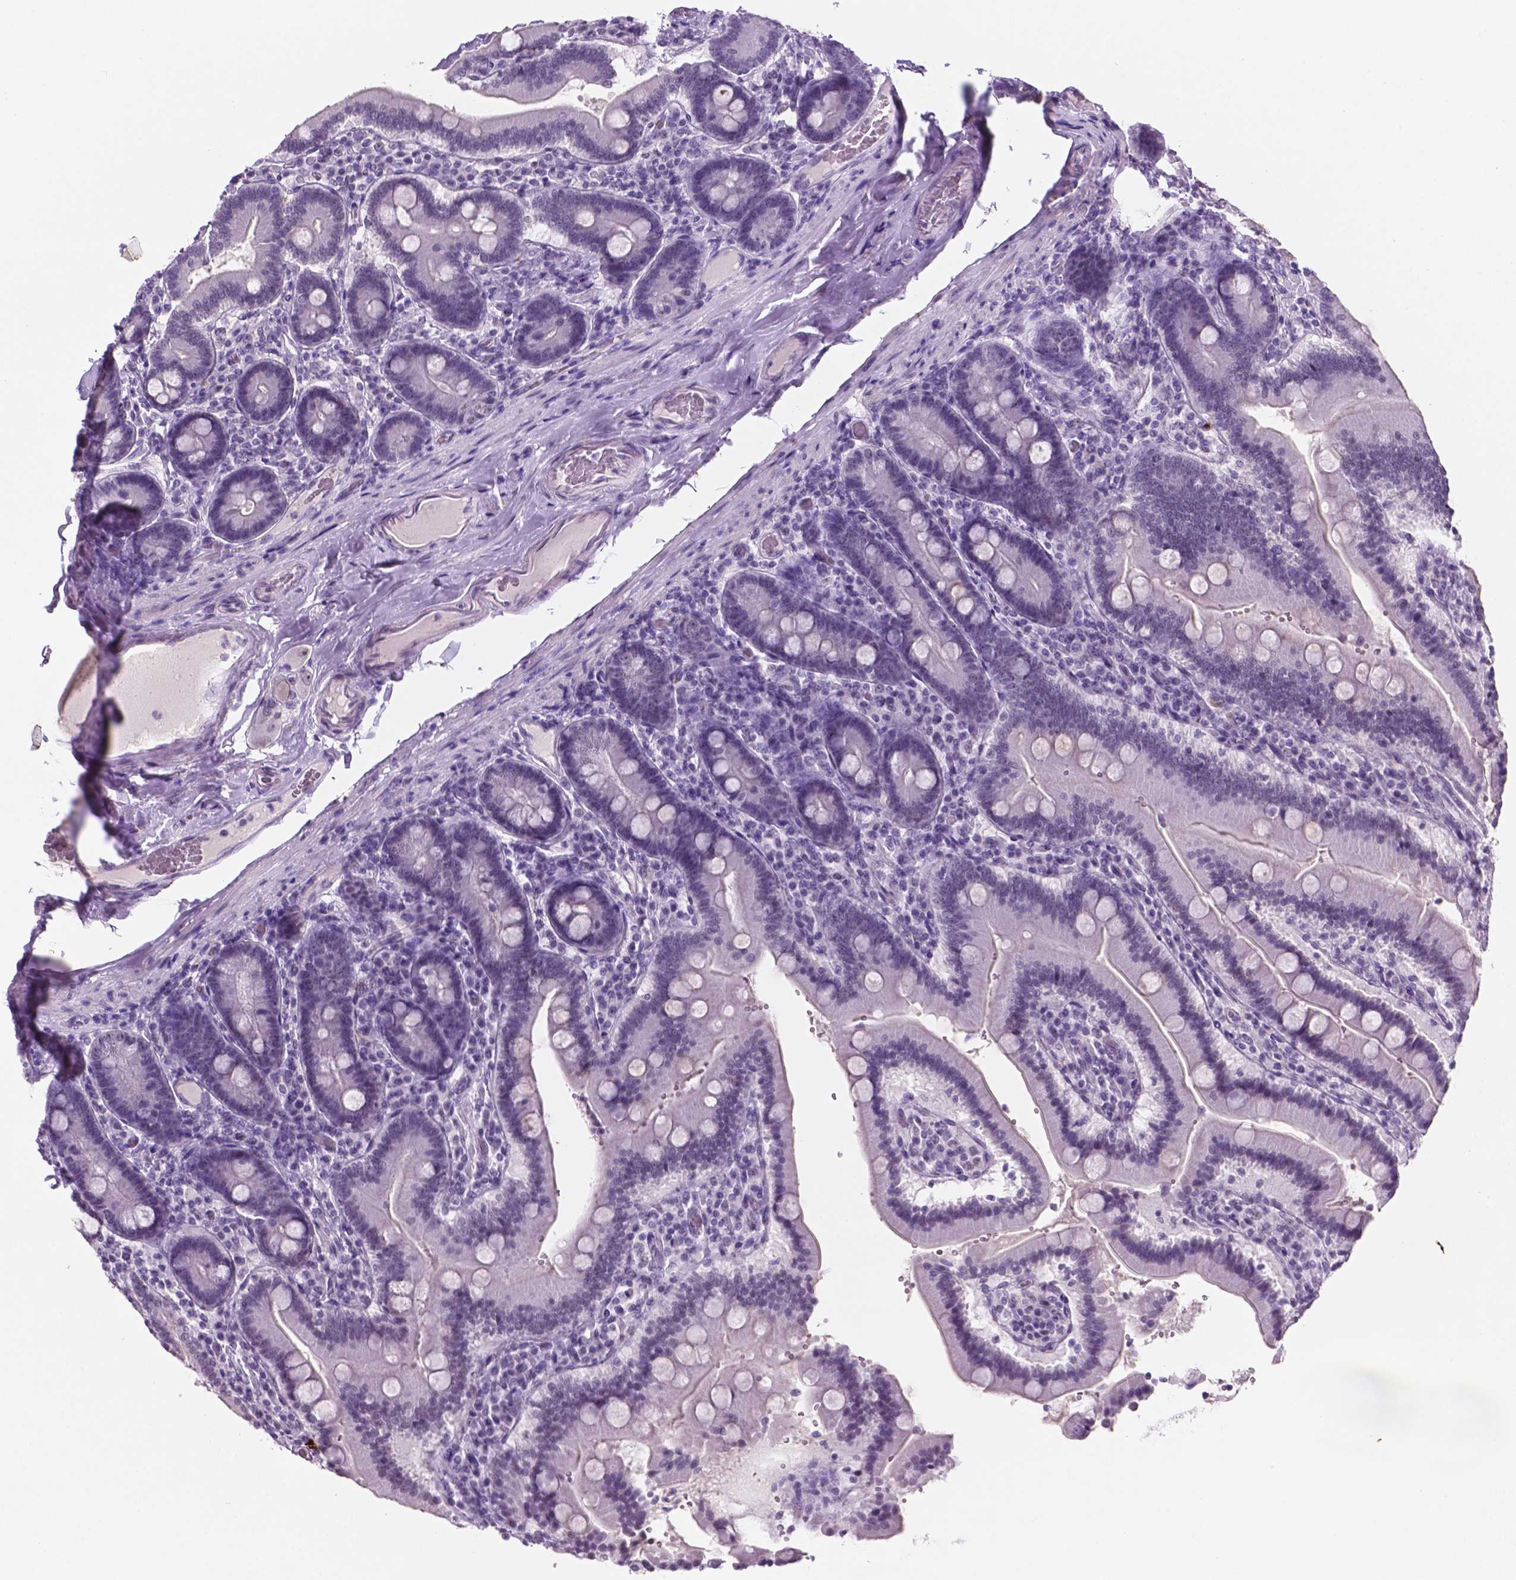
{"staining": {"intensity": "negative", "quantity": "none", "location": "none"}, "tissue": "duodenum", "cell_type": "Glandular cells", "image_type": "normal", "snomed": [{"axis": "morphology", "description": "Normal tissue, NOS"}, {"axis": "topography", "description": "Duodenum"}], "caption": "Immunohistochemistry histopathology image of unremarkable human duodenum stained for a protein (brown), which displays no staining in glandular cells.", "gene": "C18orf21", "patient": {"sex": "female", "age": 62}}